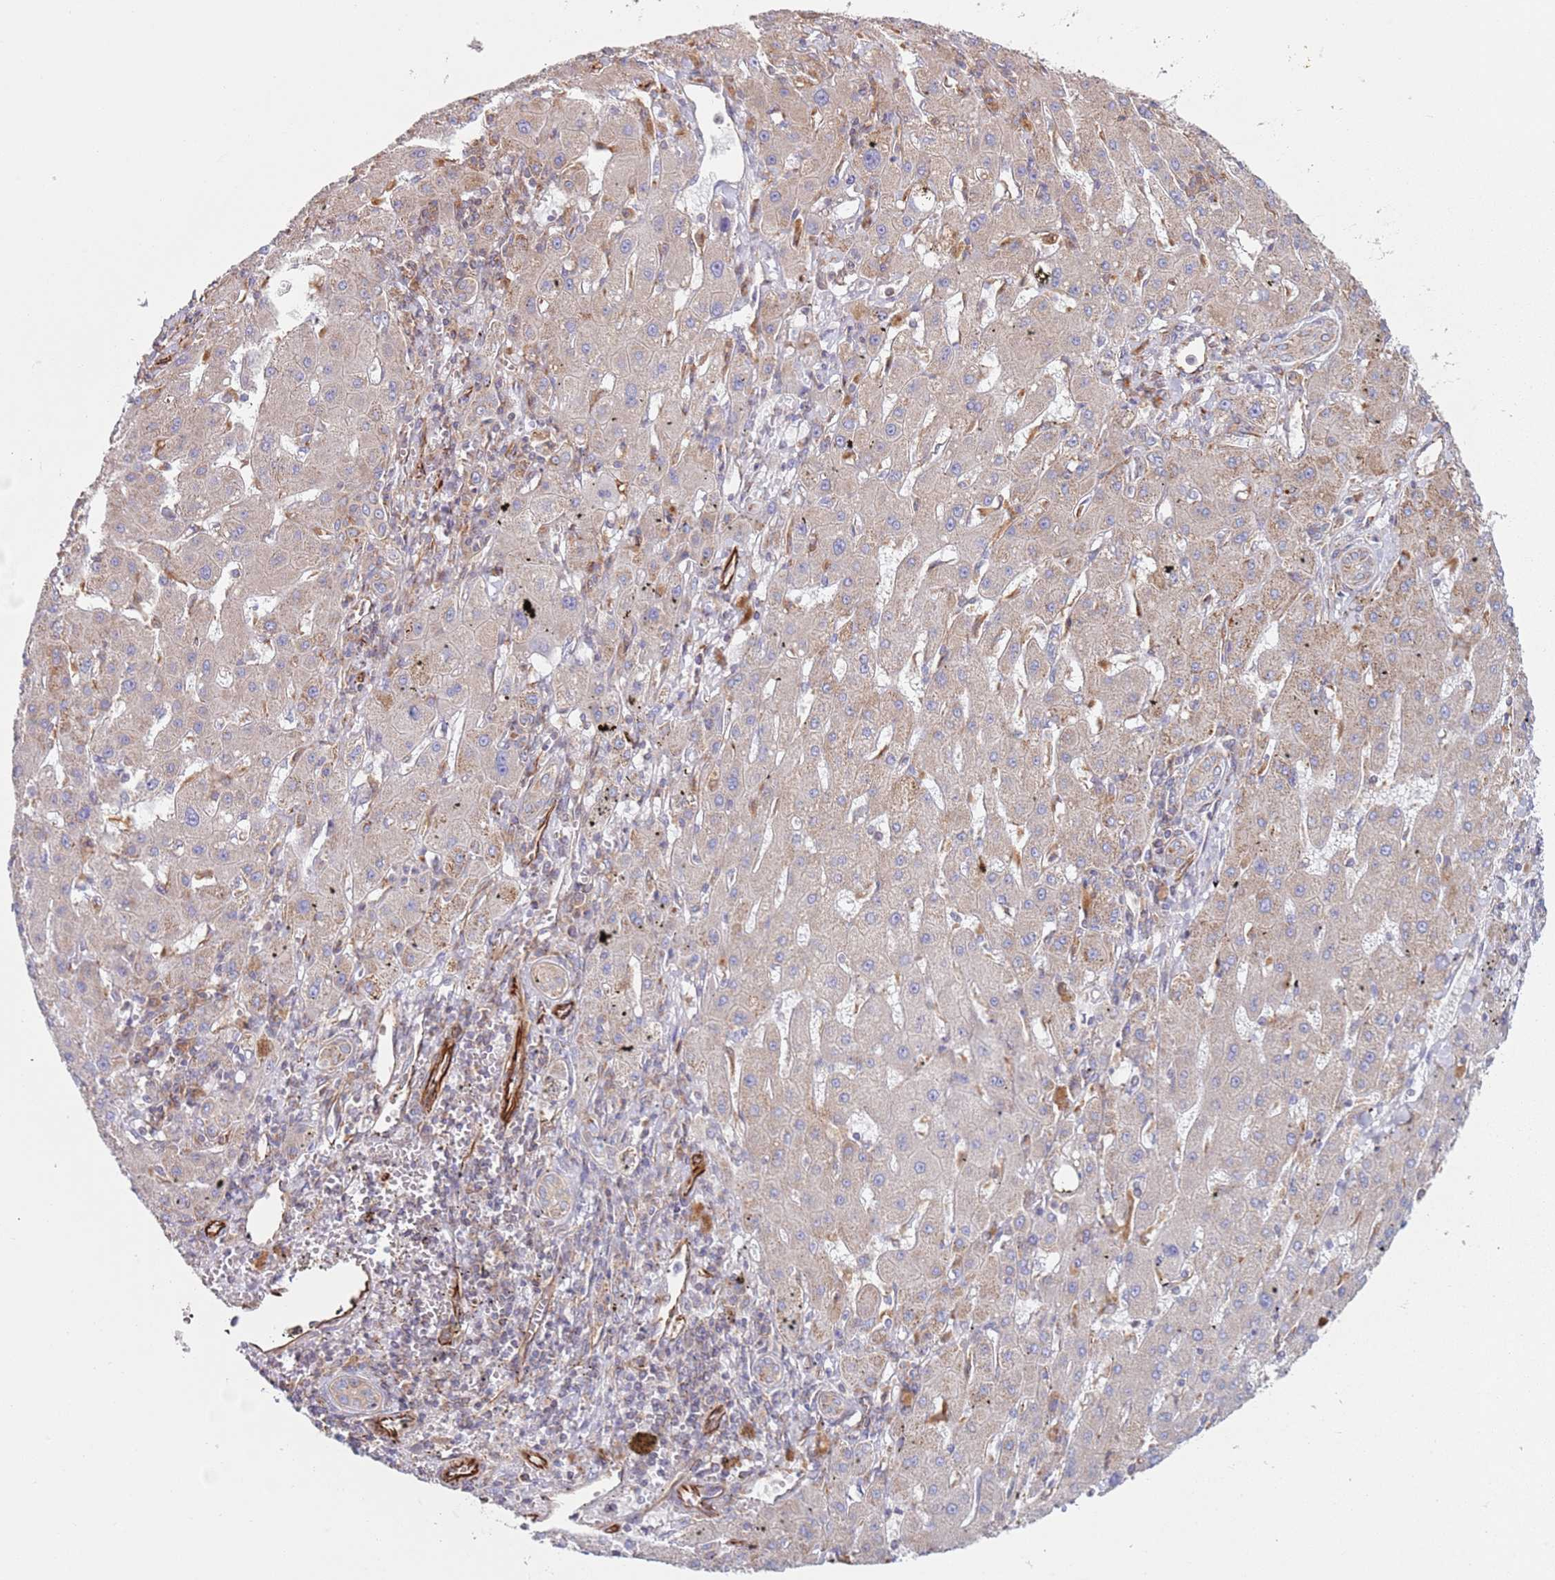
{"staining": {"intensity": "weak", "quantity": "25%-75%", "location": "cytoplasmic/membranous"}, "tissue": "liver cancer", "cell_type": "Tumor cells", "image_type": "cancer", "snomed": [{"axis": "morphology", "description": "Carcinoma, Hepatocellular, NOS"}, {"axis": "topography", "description": "Liver"}], "caption": "Immunohistochemistry photomicrograph of neoplastic tissue: liver cancer stained using immunohistochemistry exhibits low levels of weak protein expression localized specifically in the cytoplasmic/membranous of tumor cells, appearing as a cytoplasmic/membranous brown color.", "gene": "SNAPIN", "patient": {"sex": "male", "age": 72}}